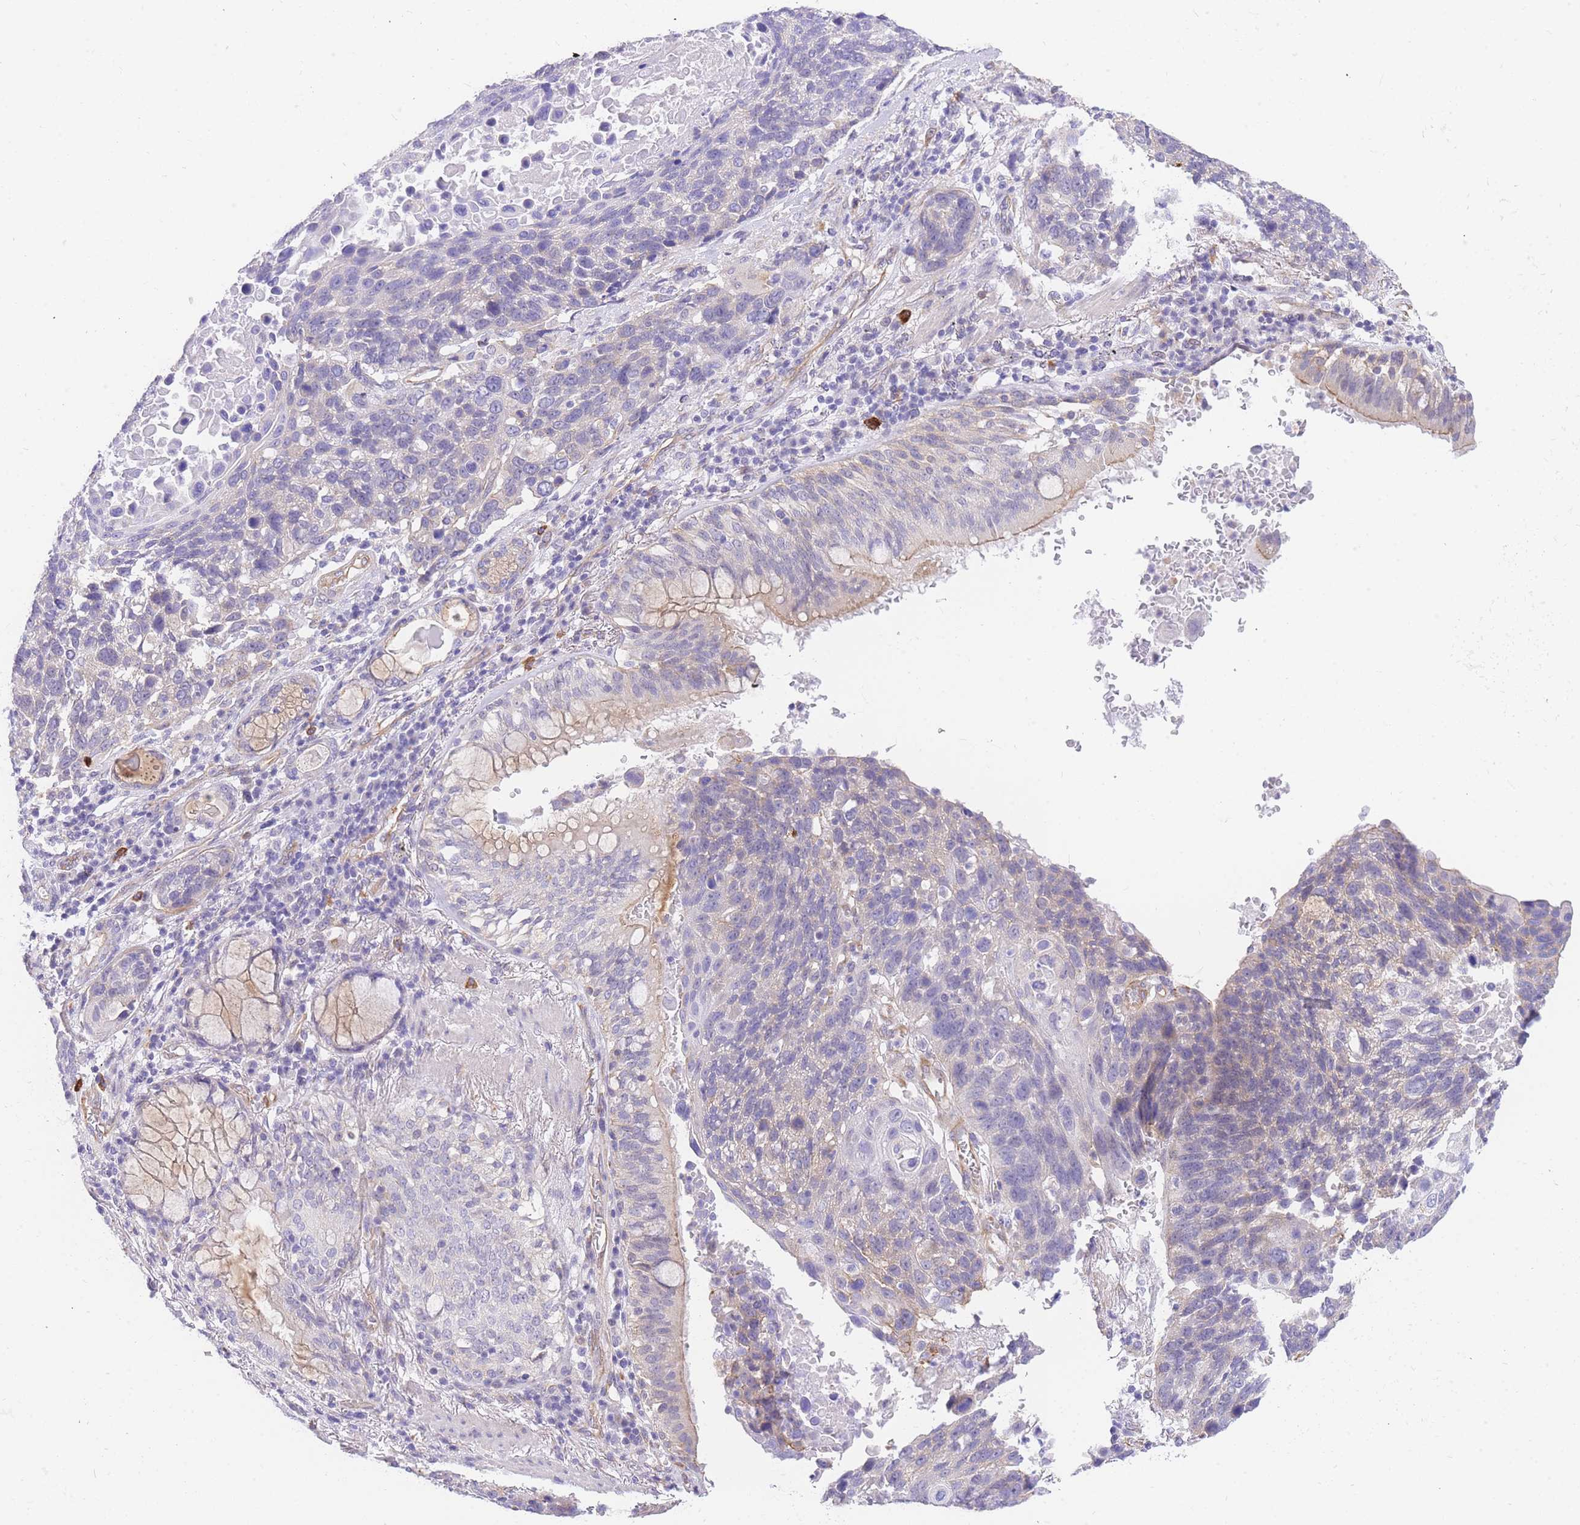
{"staining": {"intensity": "negative", "quantity": "none", "location": "none"}, "tissue": "lung cancer", "cell_type": "Tumor cells", "image_type": "cancer", "snomed": [{"axis": "morphology", "description": "Squamous cell carcinoma, NOS"}, {"axis": "topography", "description": "Lung"}], "caption": "The immunohistochemistry histopathology image has no significant staining in tumor cells of lung cancer tissue.", "gene": "SRSF12", "patient": {"sex": "male", "age": 66}}